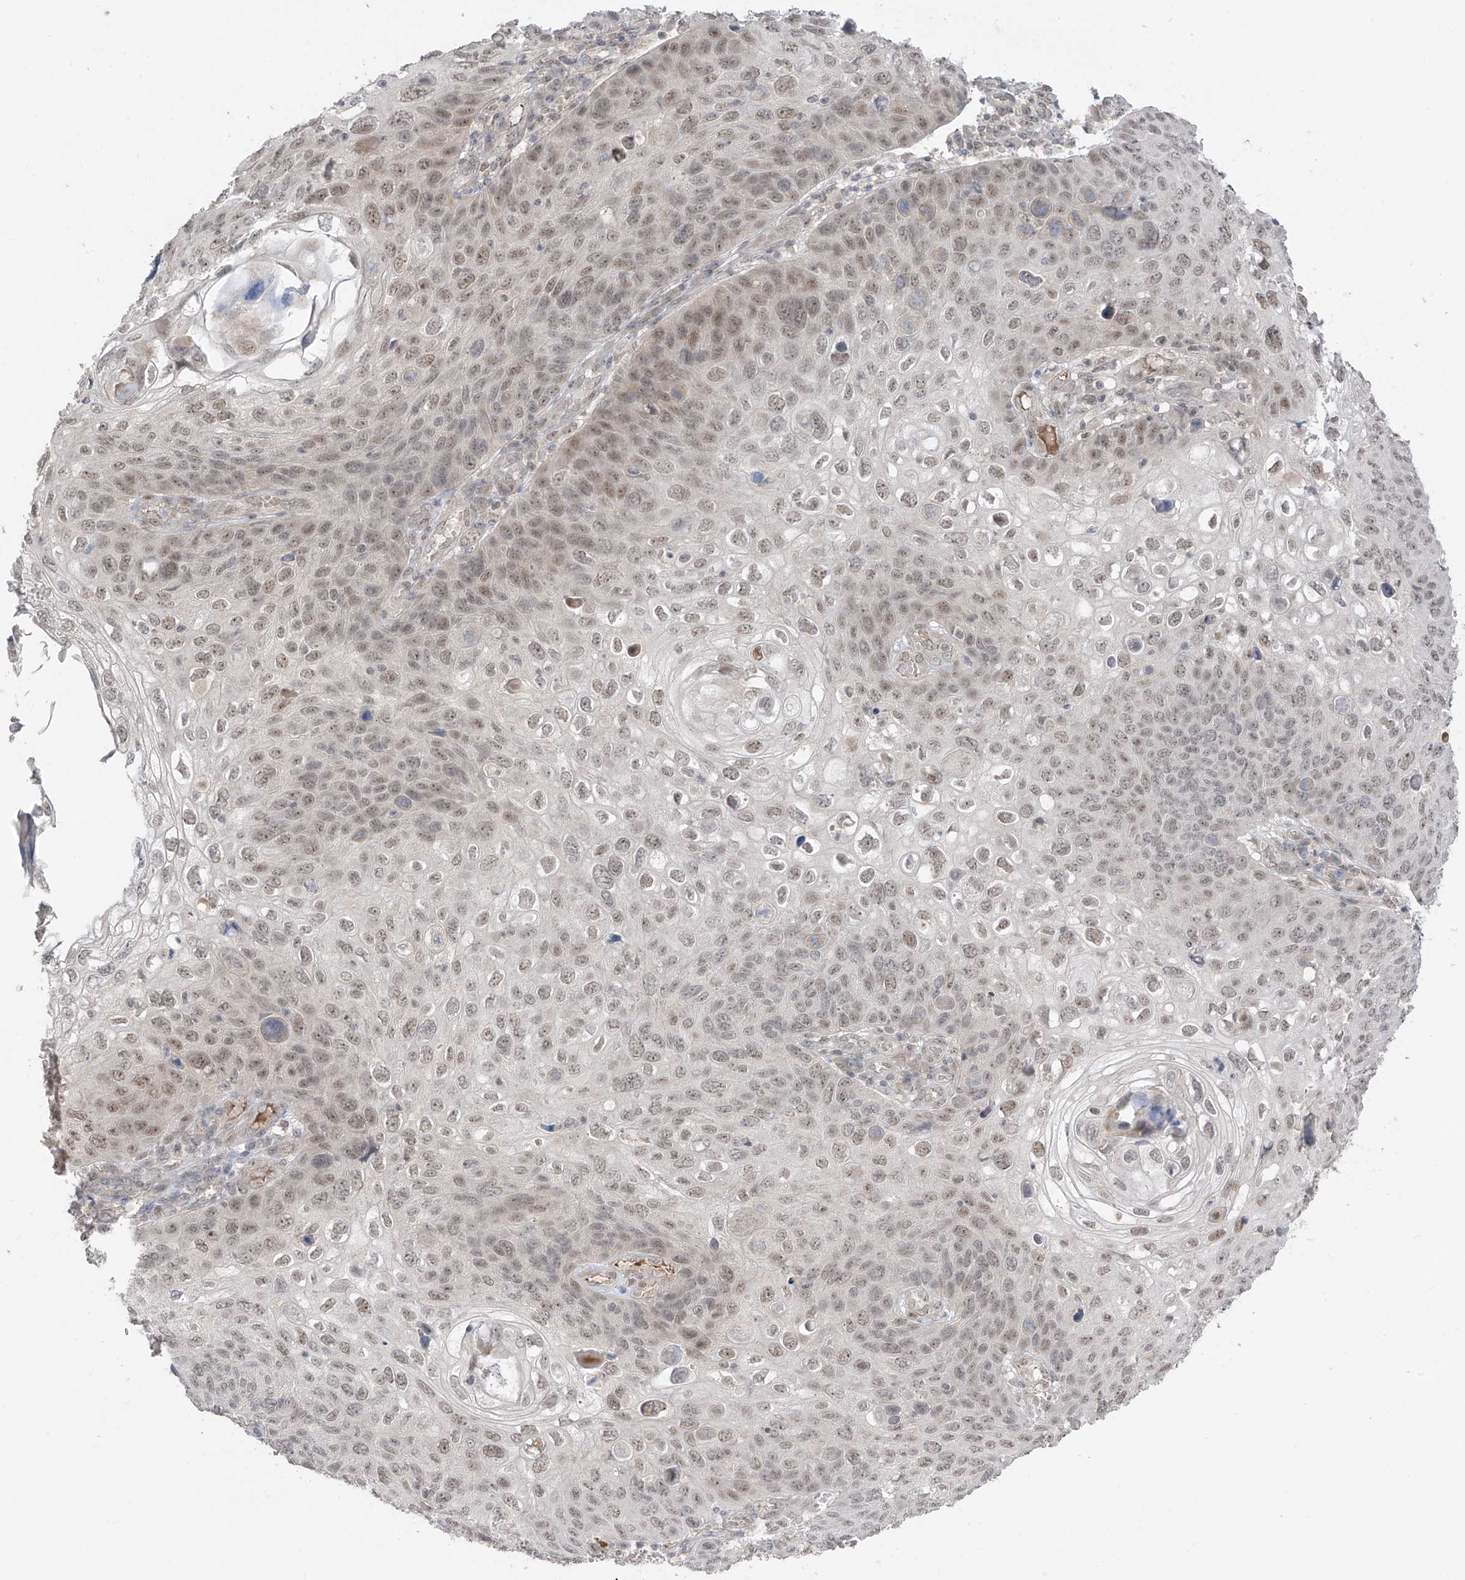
{"staining": {"intensity": "weak", "quantity": ">75%", "location": "nuclear"}, "tissue": "skin cancer", "cell_type": "Tumor cells", "image_type": "cancer", "snomed": [{"axis": "morphology", "description": "Squamous cell carcinoma, NOS"}, {"axis": "topography", "description": "Skin"}], "caption": "Protein analysis of skin squamous cell carcinoma tissue reveals weak nuclear positivity in approximately >75% of tumor cells.", "gene": "OGT", "patient": {"sex": "female", "age": 90}}